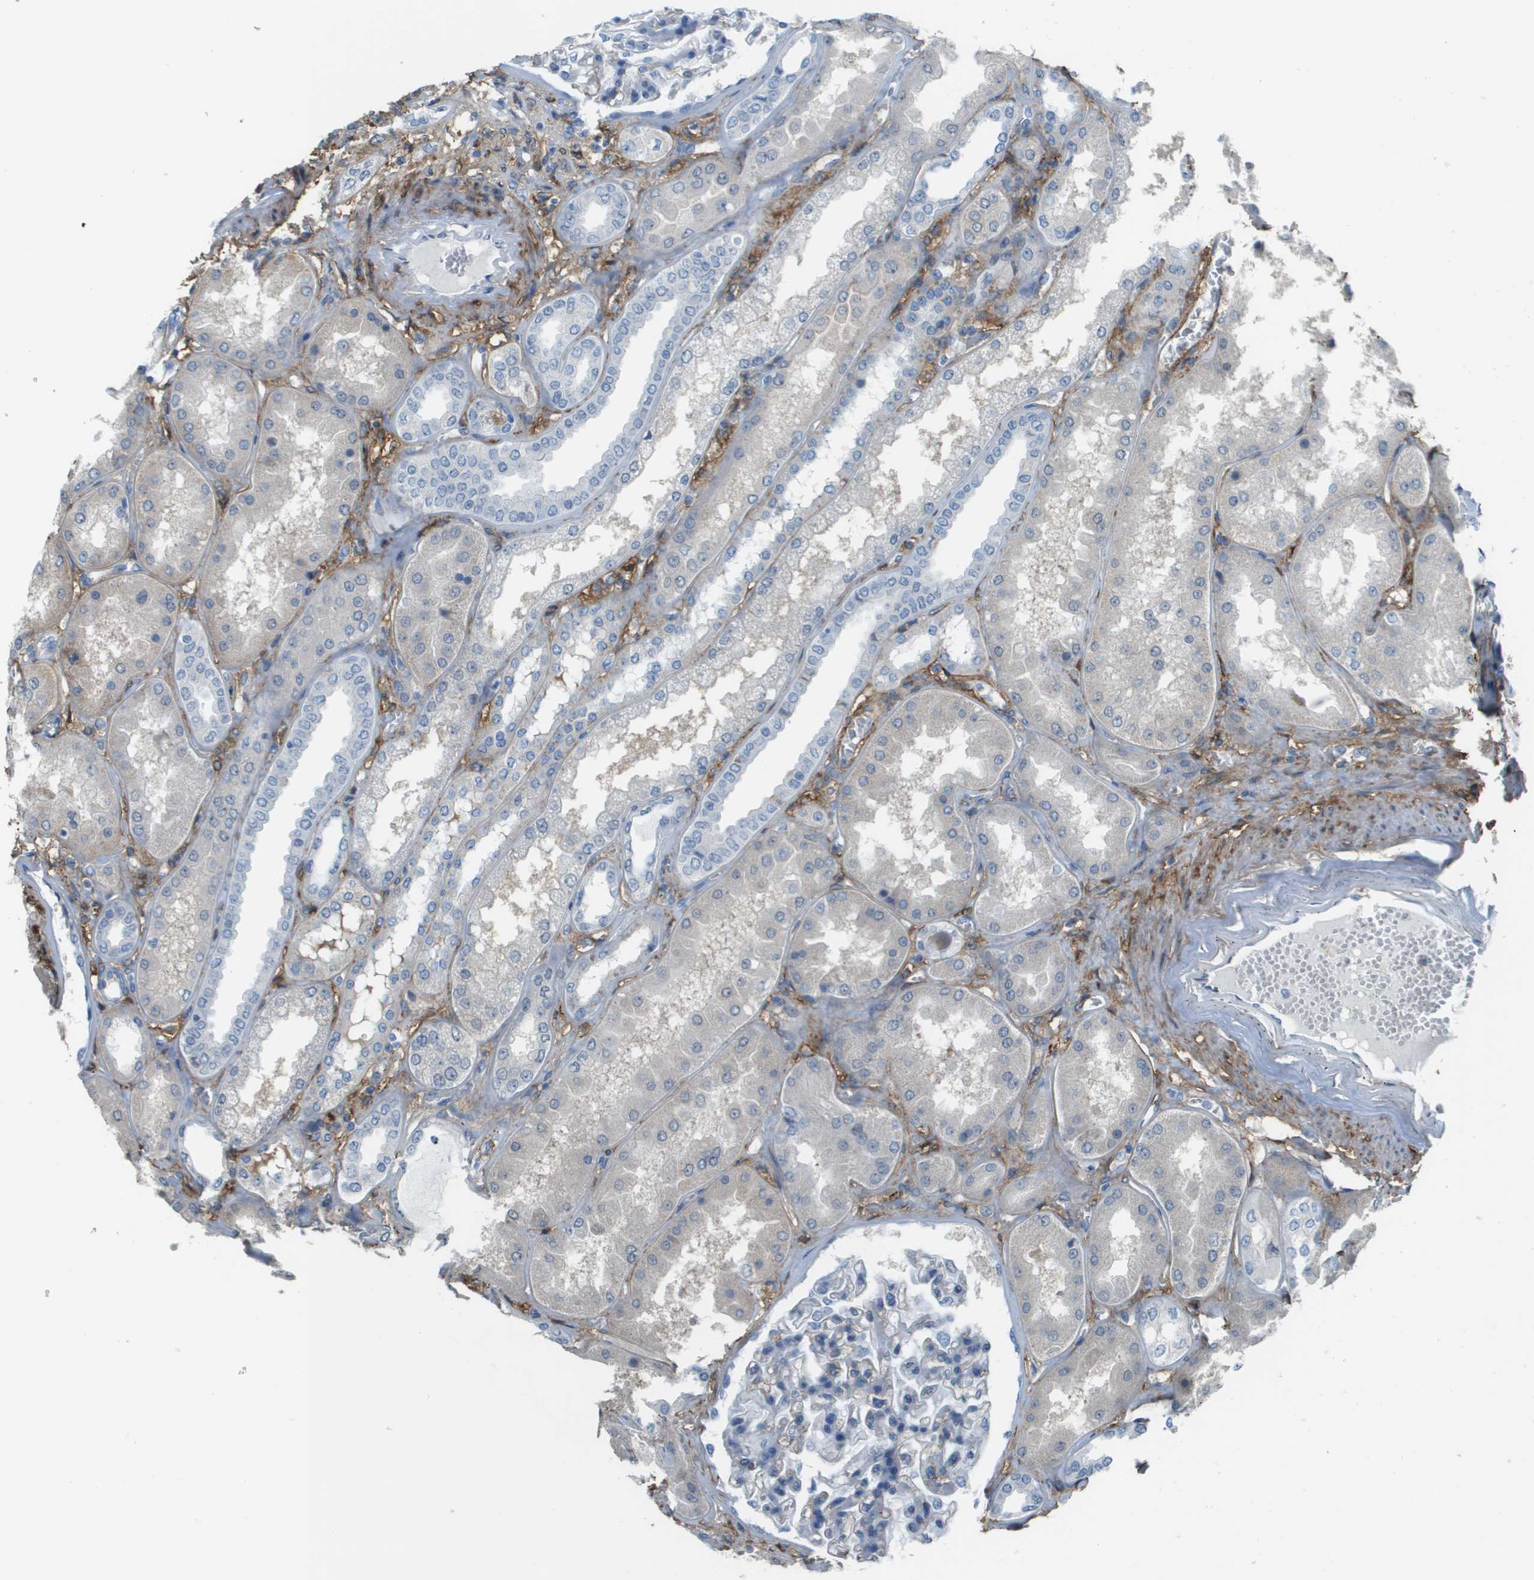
{"staining": {"intensity": "negative", "quantity": "none", "location": "none"}, "tissue": "kidney", "cell_type": "Cells in glomeruli", "image_type": "normal", "snomed": [{"axis": "morphology", "description": "Normal tissue, NOS"}, {"axis": "topography", "description": "Kidney"}], "caption": "DAB immunohistochemical staining of unremarkable kidney shows no significant expression in cells in glomeruli. (DAB immunohistochemistry (IHC), high magnification).", "gene": "ZBTB43", "patient": {"sex": "female", "age": 56}}